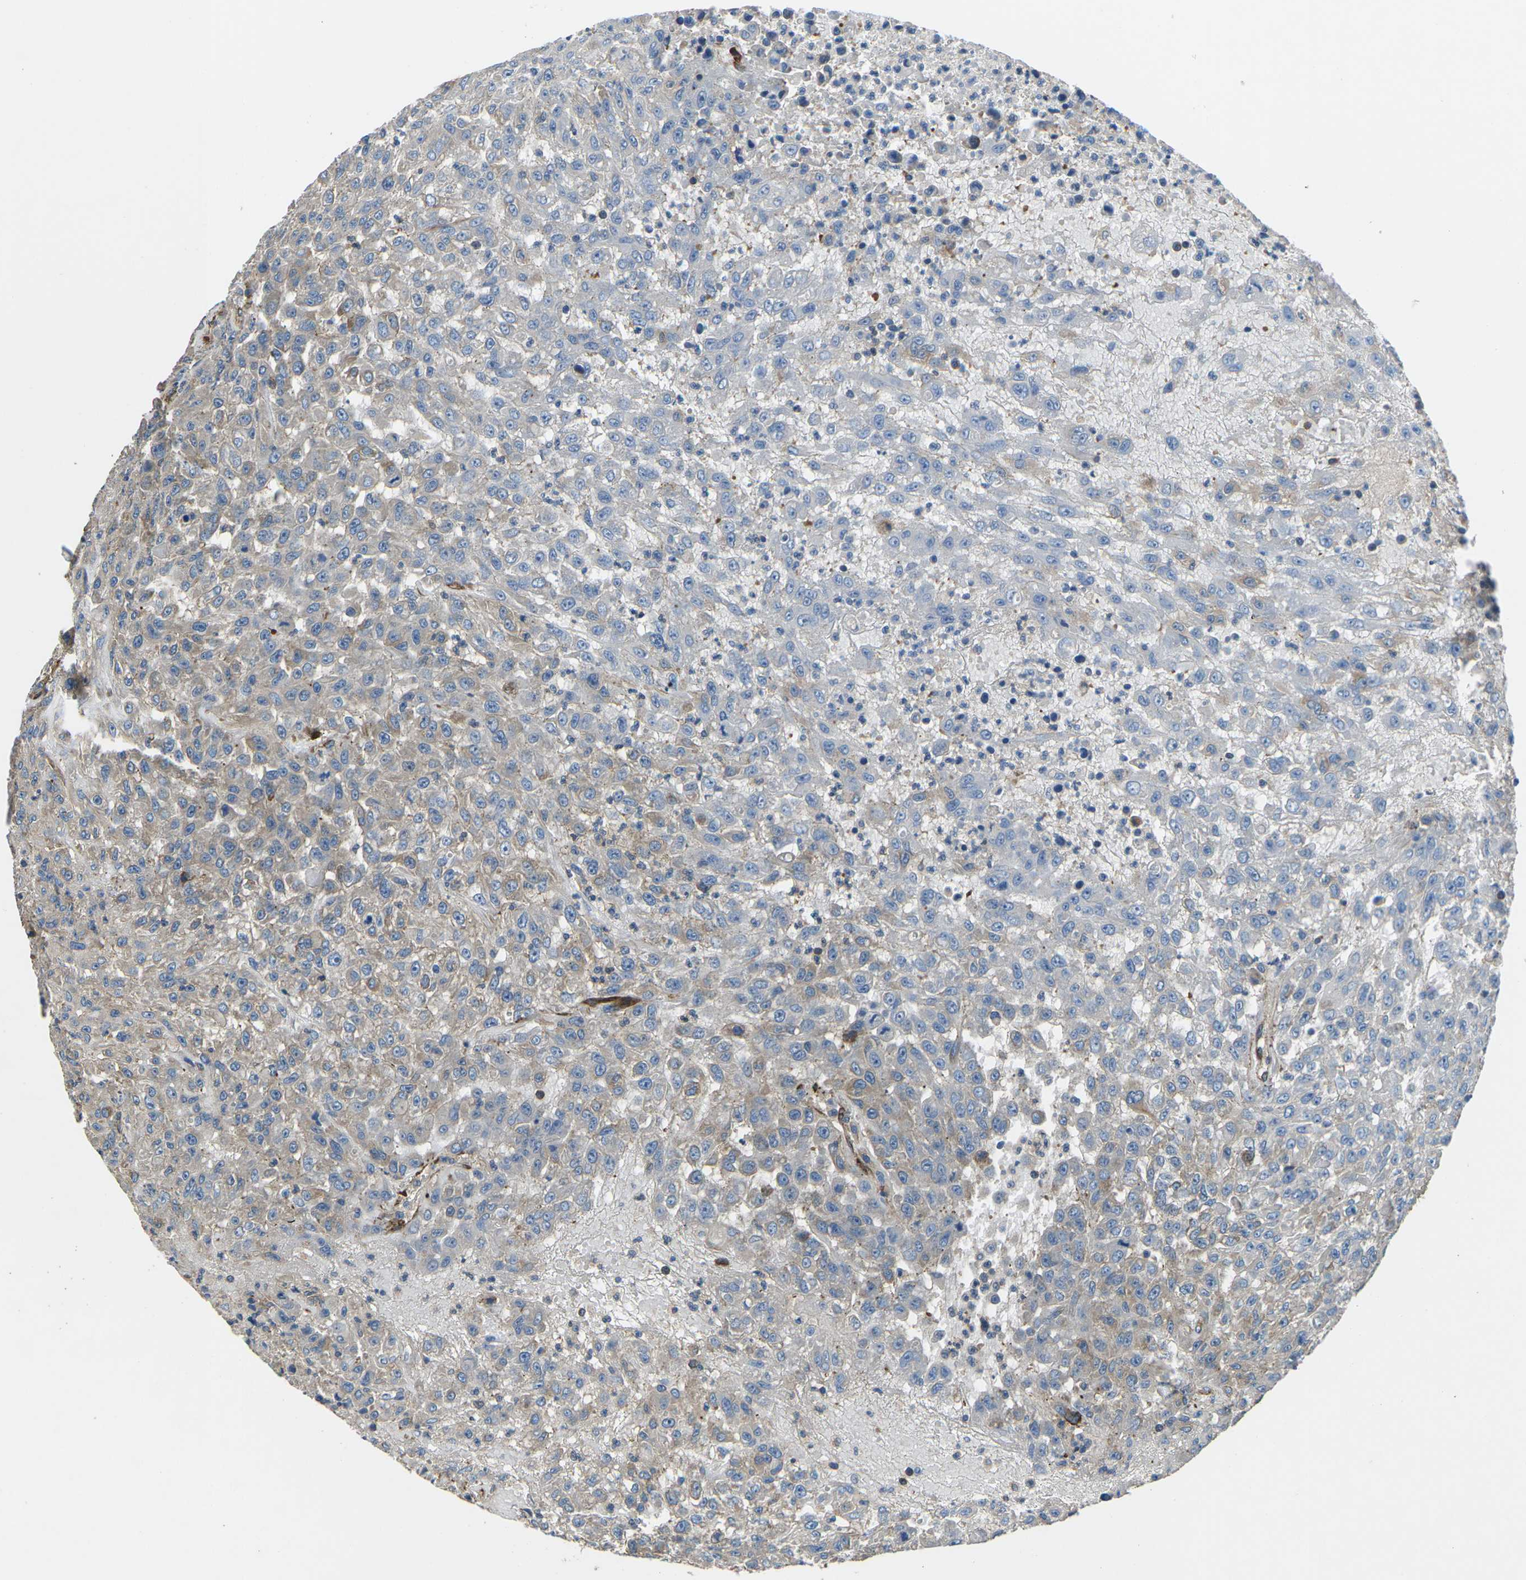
{"staining": {"intensity": "weak", "quantity": "25%-75%", "location": "cytoplasmic/membranous"}, "tissue": "urothelial cancer", "cell_type": "Tumor cells", "image_type": "cancer", "snomed": [{"axis": "morphology", "description": "Urothelial carcinoma, High grade"}, {"axis": "topography", "description": "Urinary bladder"}], "caption": "Approximately 25%-75% of tumor cells in human urothelial cancer show weak cytoplasmic/membranous protein expression as visualized by brown immunohistochemical staining.", "gene": "KCNJ15", "patient": {"sex": "male", "age": 46}}